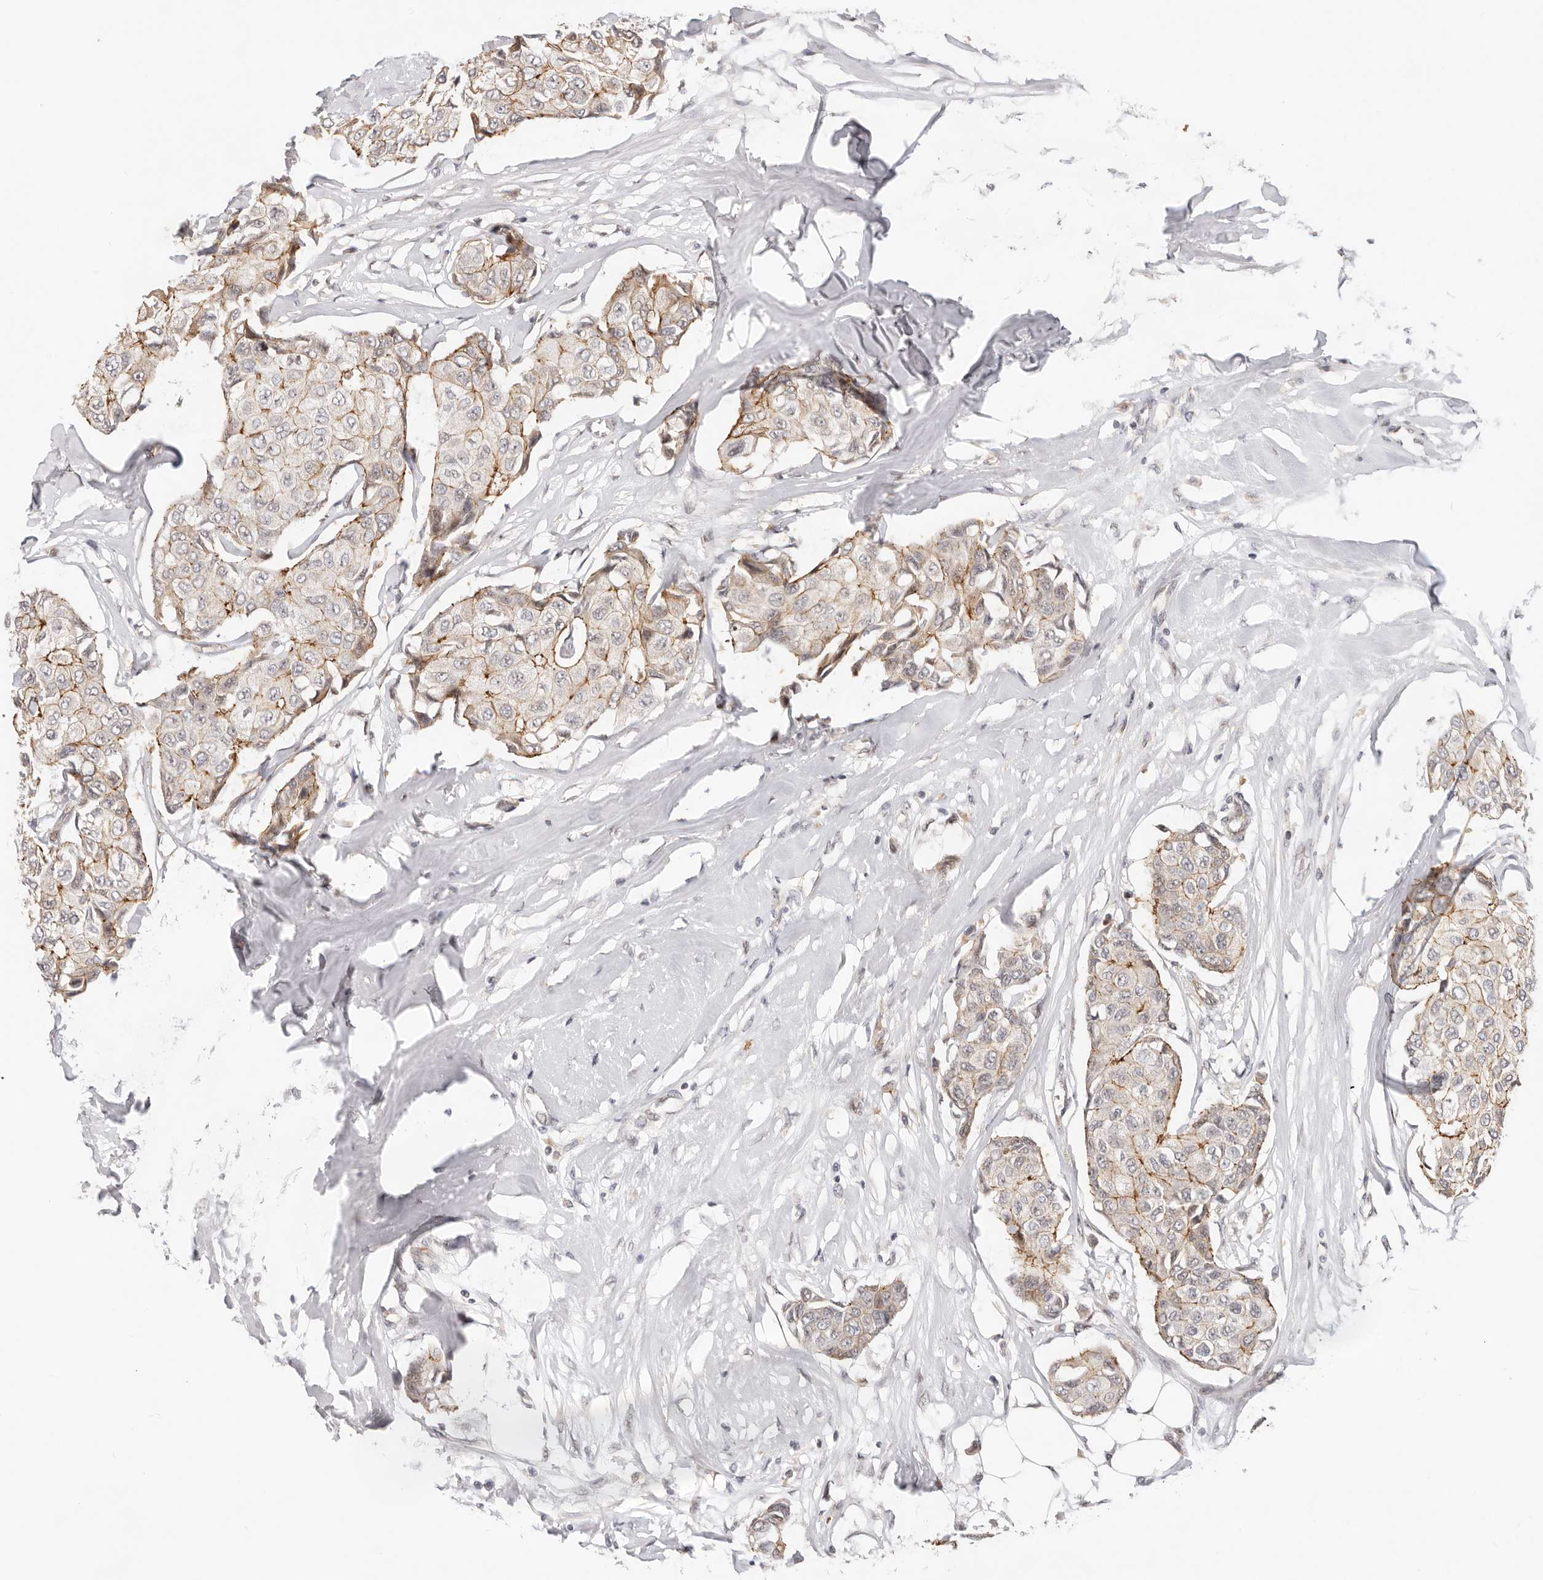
{"staining": {"intensity": "moderate", "quantity": "25%-75%", "location": "cytoplasmic/membranous"}, "tissue": "breast cancer", "cell_type": "Tumor cells", "image_type": "cancer", "snomed": [{"axis": "morphology", "description": "Duct carcinoma"}, {"axis": "topography", "description": "Breast"}], "caption": "High-power microscopy captured an immunohistochemistry photomicrograph of breast invasive ductal carcinoma, revealing moderate cytoplasmic/membranous expression in approximately 25%-75% of tumor cells.", "gene": "AFDN", "patient": {"sex": "female", "age": 80}}